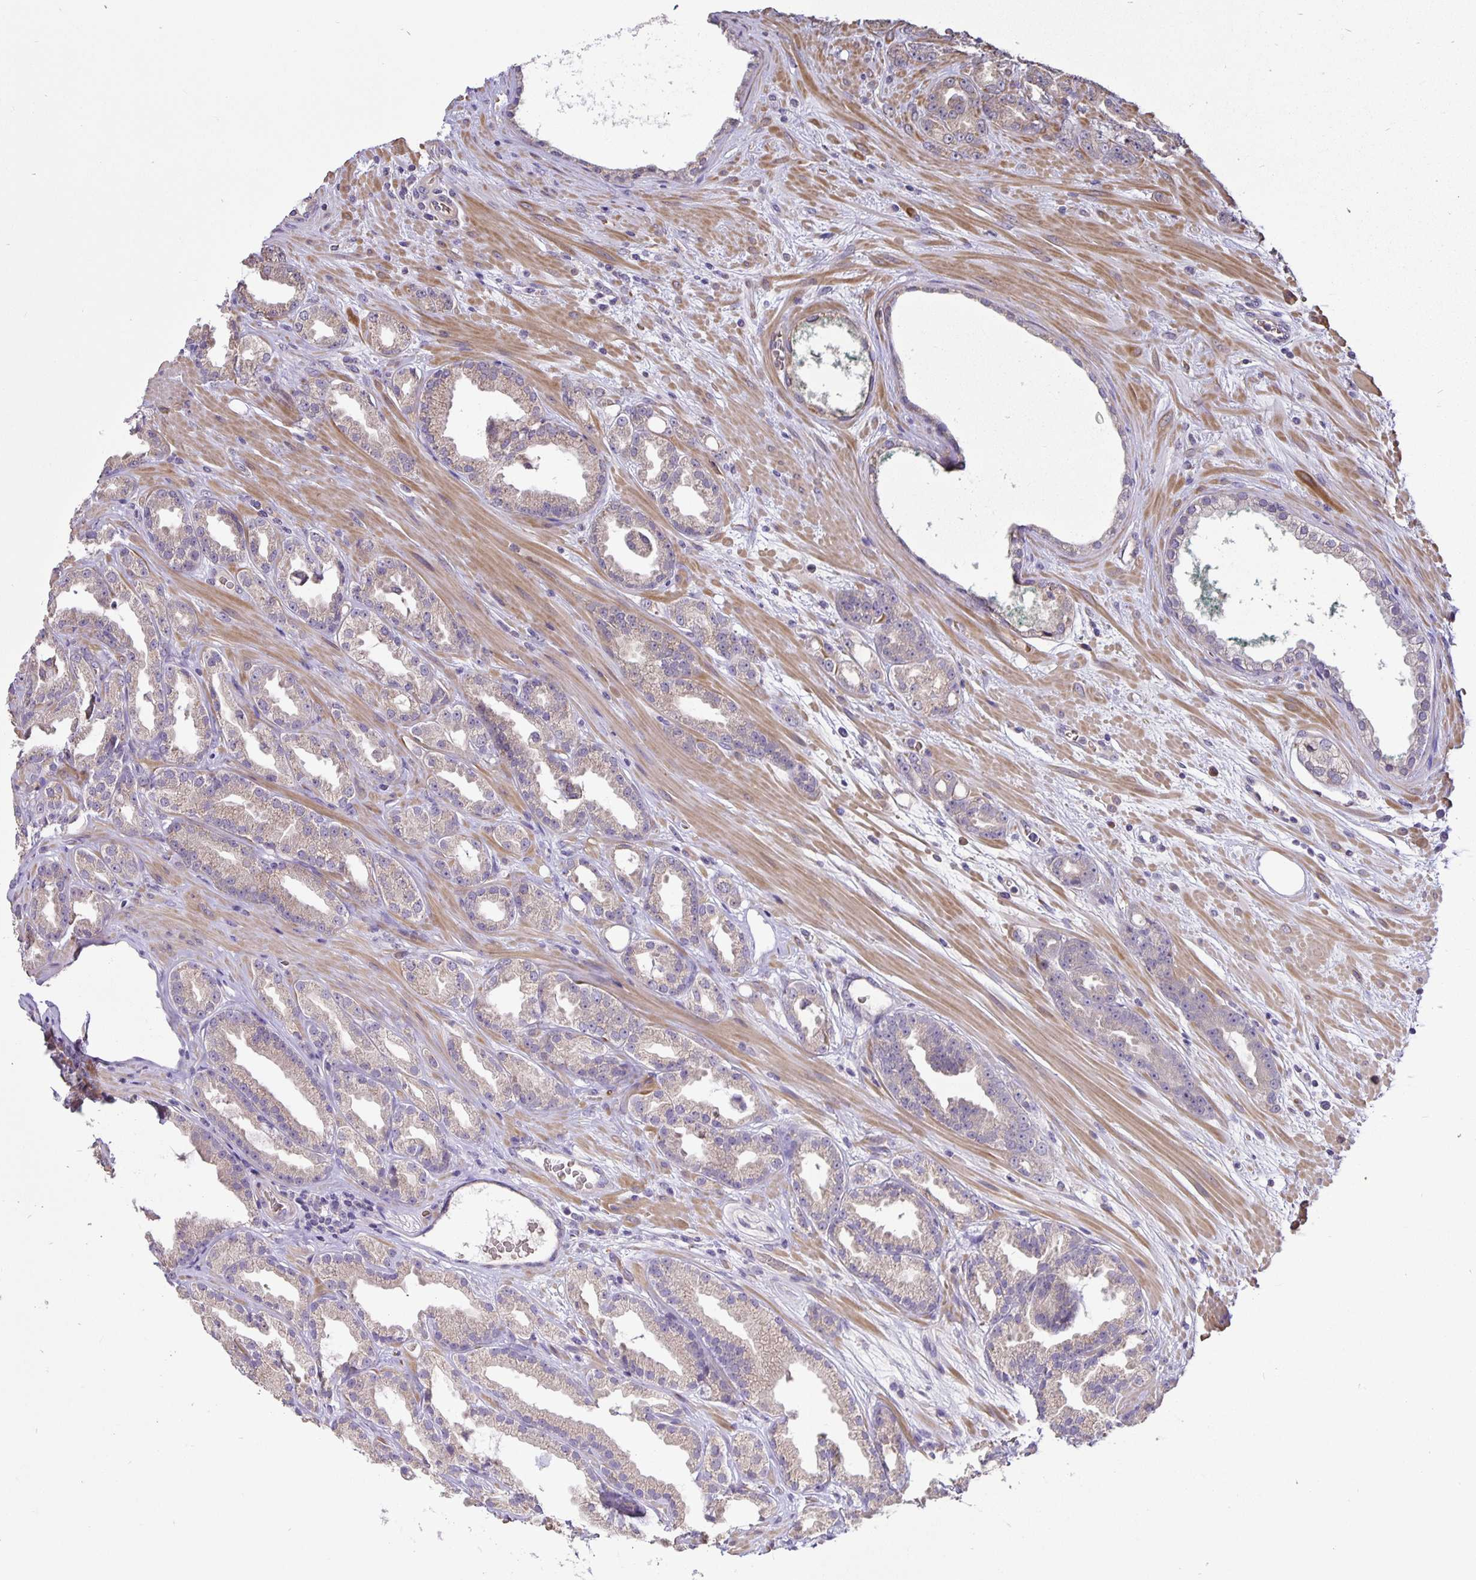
{"staining": {"intensity": "weak", "quantity": ">75%", "location": "cytoplasmic/membranous"}, "tissue": "prostate cancer", "cell_type": "Tumor cells", "image_type": "cancer", "snomed": [{"axis": "morphology", "description": "Adenocarcinoma, Low grade"}, {"axis": "topography", "description": "Prostate"}], "caption": "Tumor cells exhibit low levels of weak cytoplasmic/membranous positivity in approximately >75% of cells in prostate cancer (adenocarcinoma (low-grade)).", "gene": "TMEM71", "patient": {"sex": "male", "age": 61}}